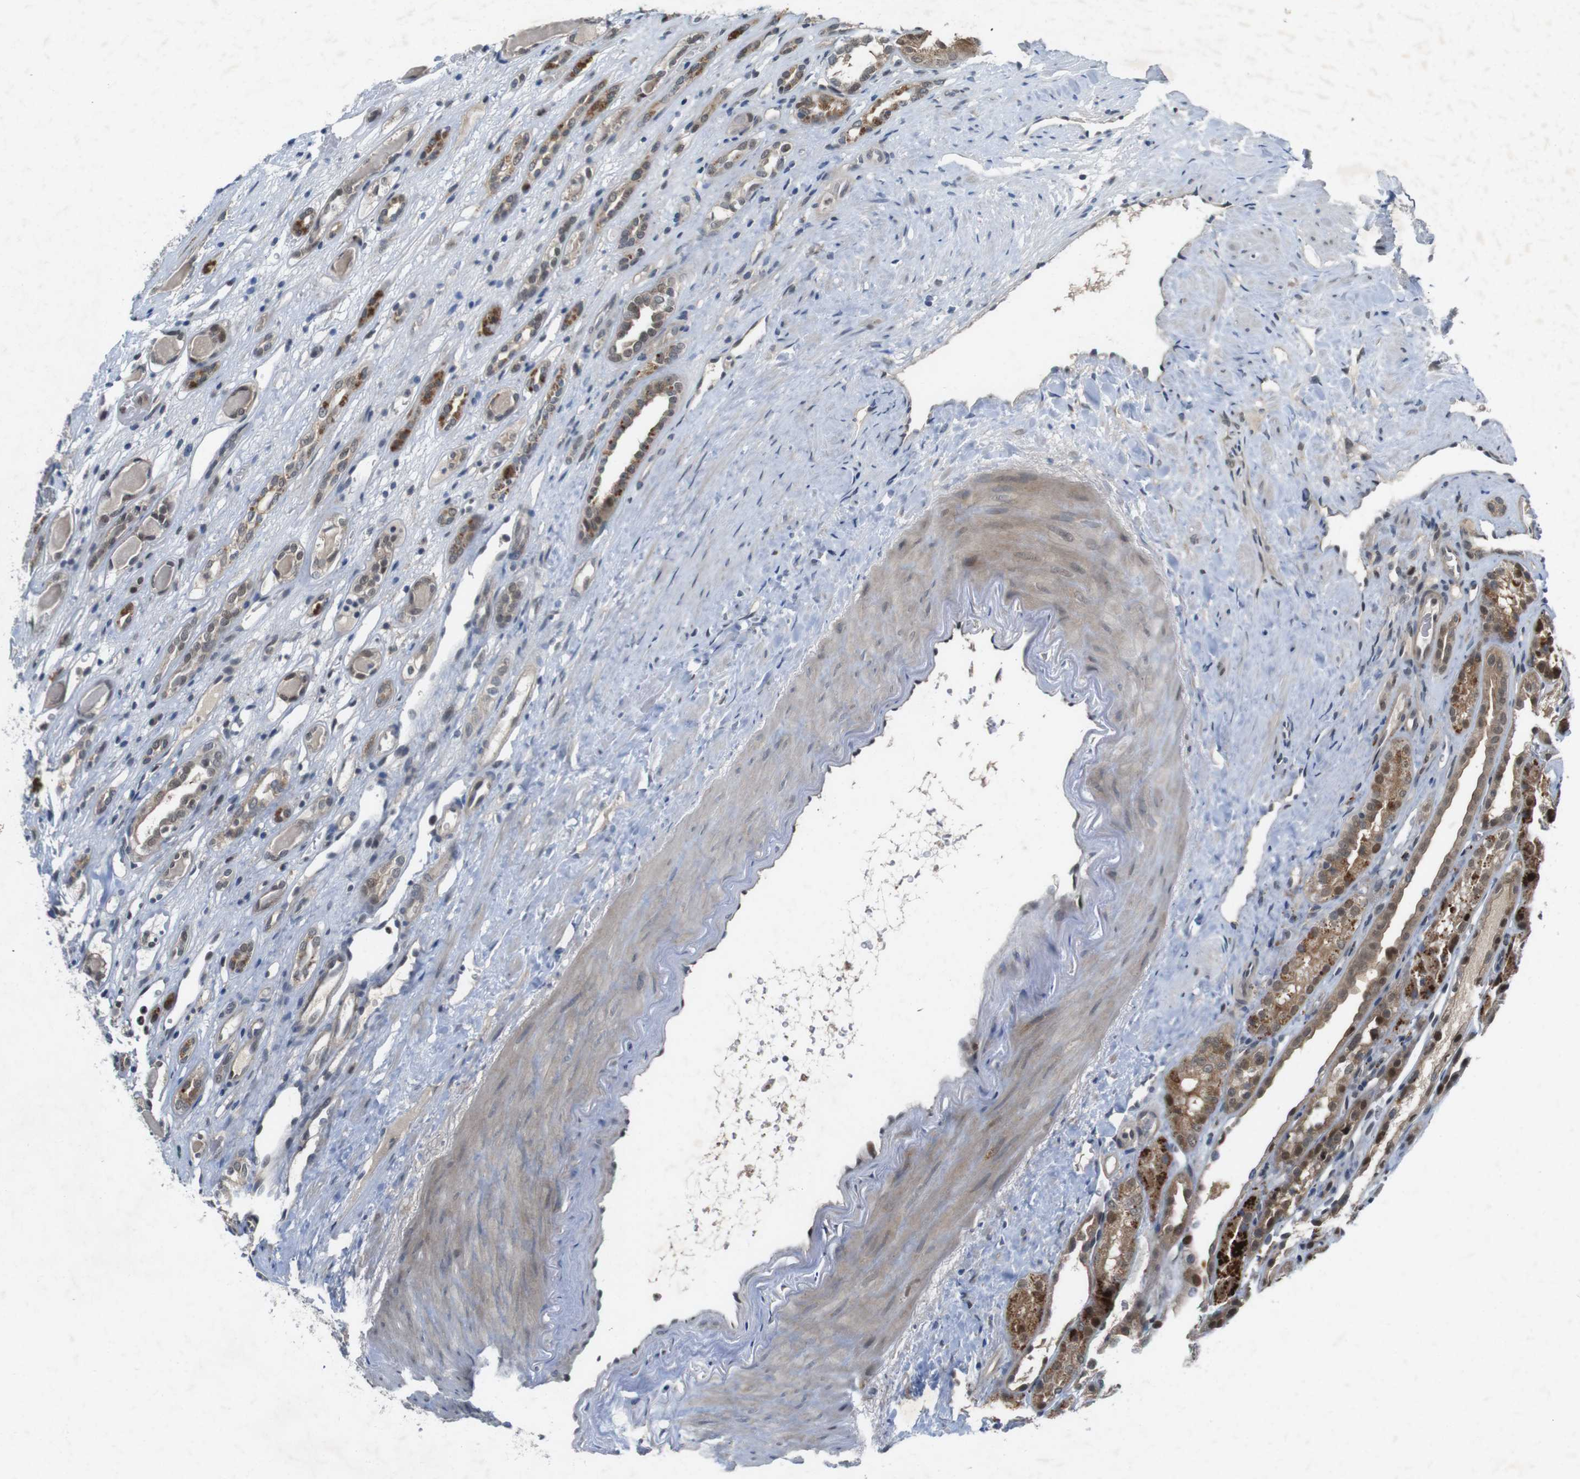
{"staining": {"intensity": "moderate", "quantity": ">75%", "location": "cytoplasmic/membranous,nuclear"}, "tissue": "renal cancer", "cell_type": "Tumor cells", "image_type": "cancer", "snomed": [{"axis": "morphology", "description": "Adenocarcinoma, NOS"}, {"axis": "topography", "description": "Kidney"}], "caption": "This photomicrograph reveals immunohistochemistry staining of renal cancer (adenocarcinoma), with medium moderate cytoplasmic/membranous and nuclear staining in approximately >75% of tumor cells.", "gene": "MAPKAPK5", "patient": {"sex": "female", "age": 60}}